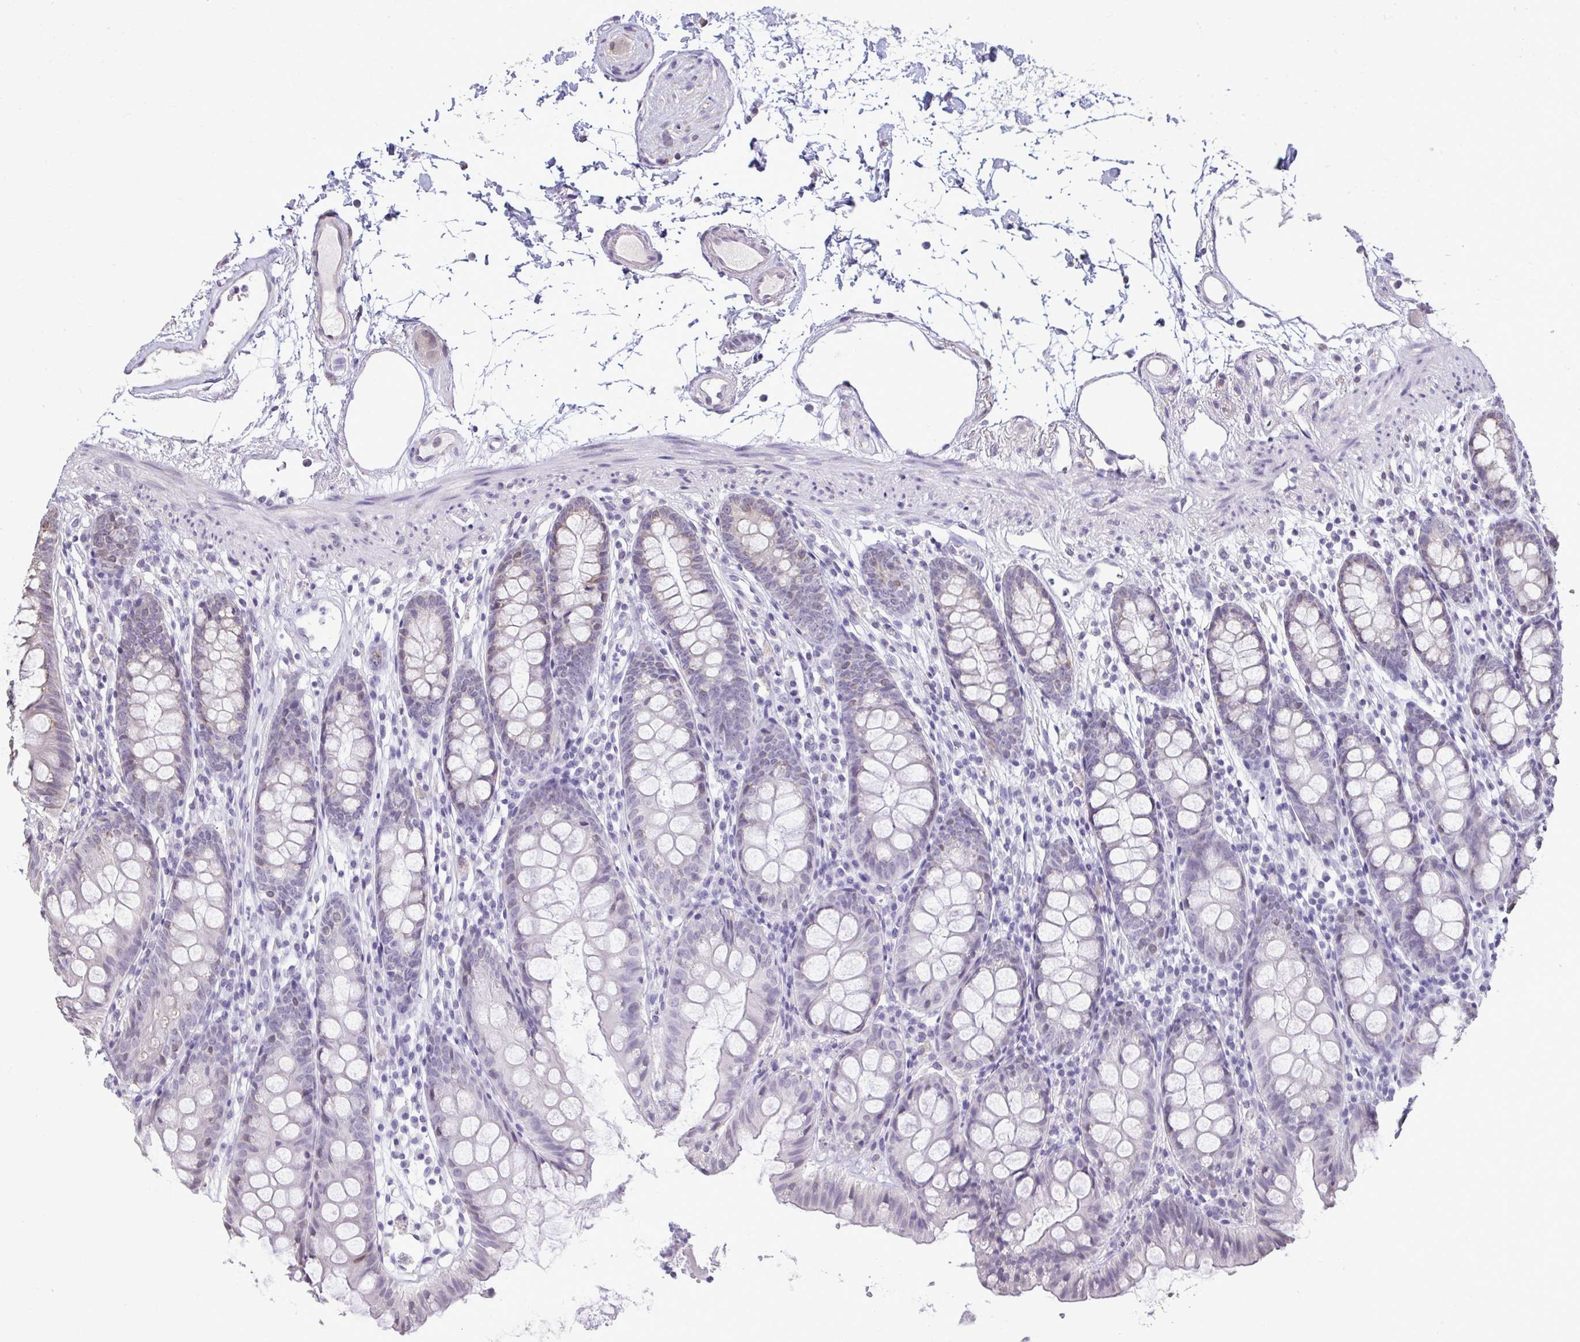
{"staining": {"intensity": "negative", "quantity": "none", "location": "none"}, "tissue": "colon", "cell_type": "Endothelial cells", "image_type": "normal", "snomed": [{"axis": "morphology", "description": "Normal tissue, NOS"}, {"axis": "topography", "description": "Colon"}], "caption": "DAB immunohistochemical staining of unremarkable colon exhibits no significant staining in endothelial cells. (IHC, brightfield microscopy, high magnification).", "gene": "NPPA", "patient": {"sex": "female", "age": 84}}